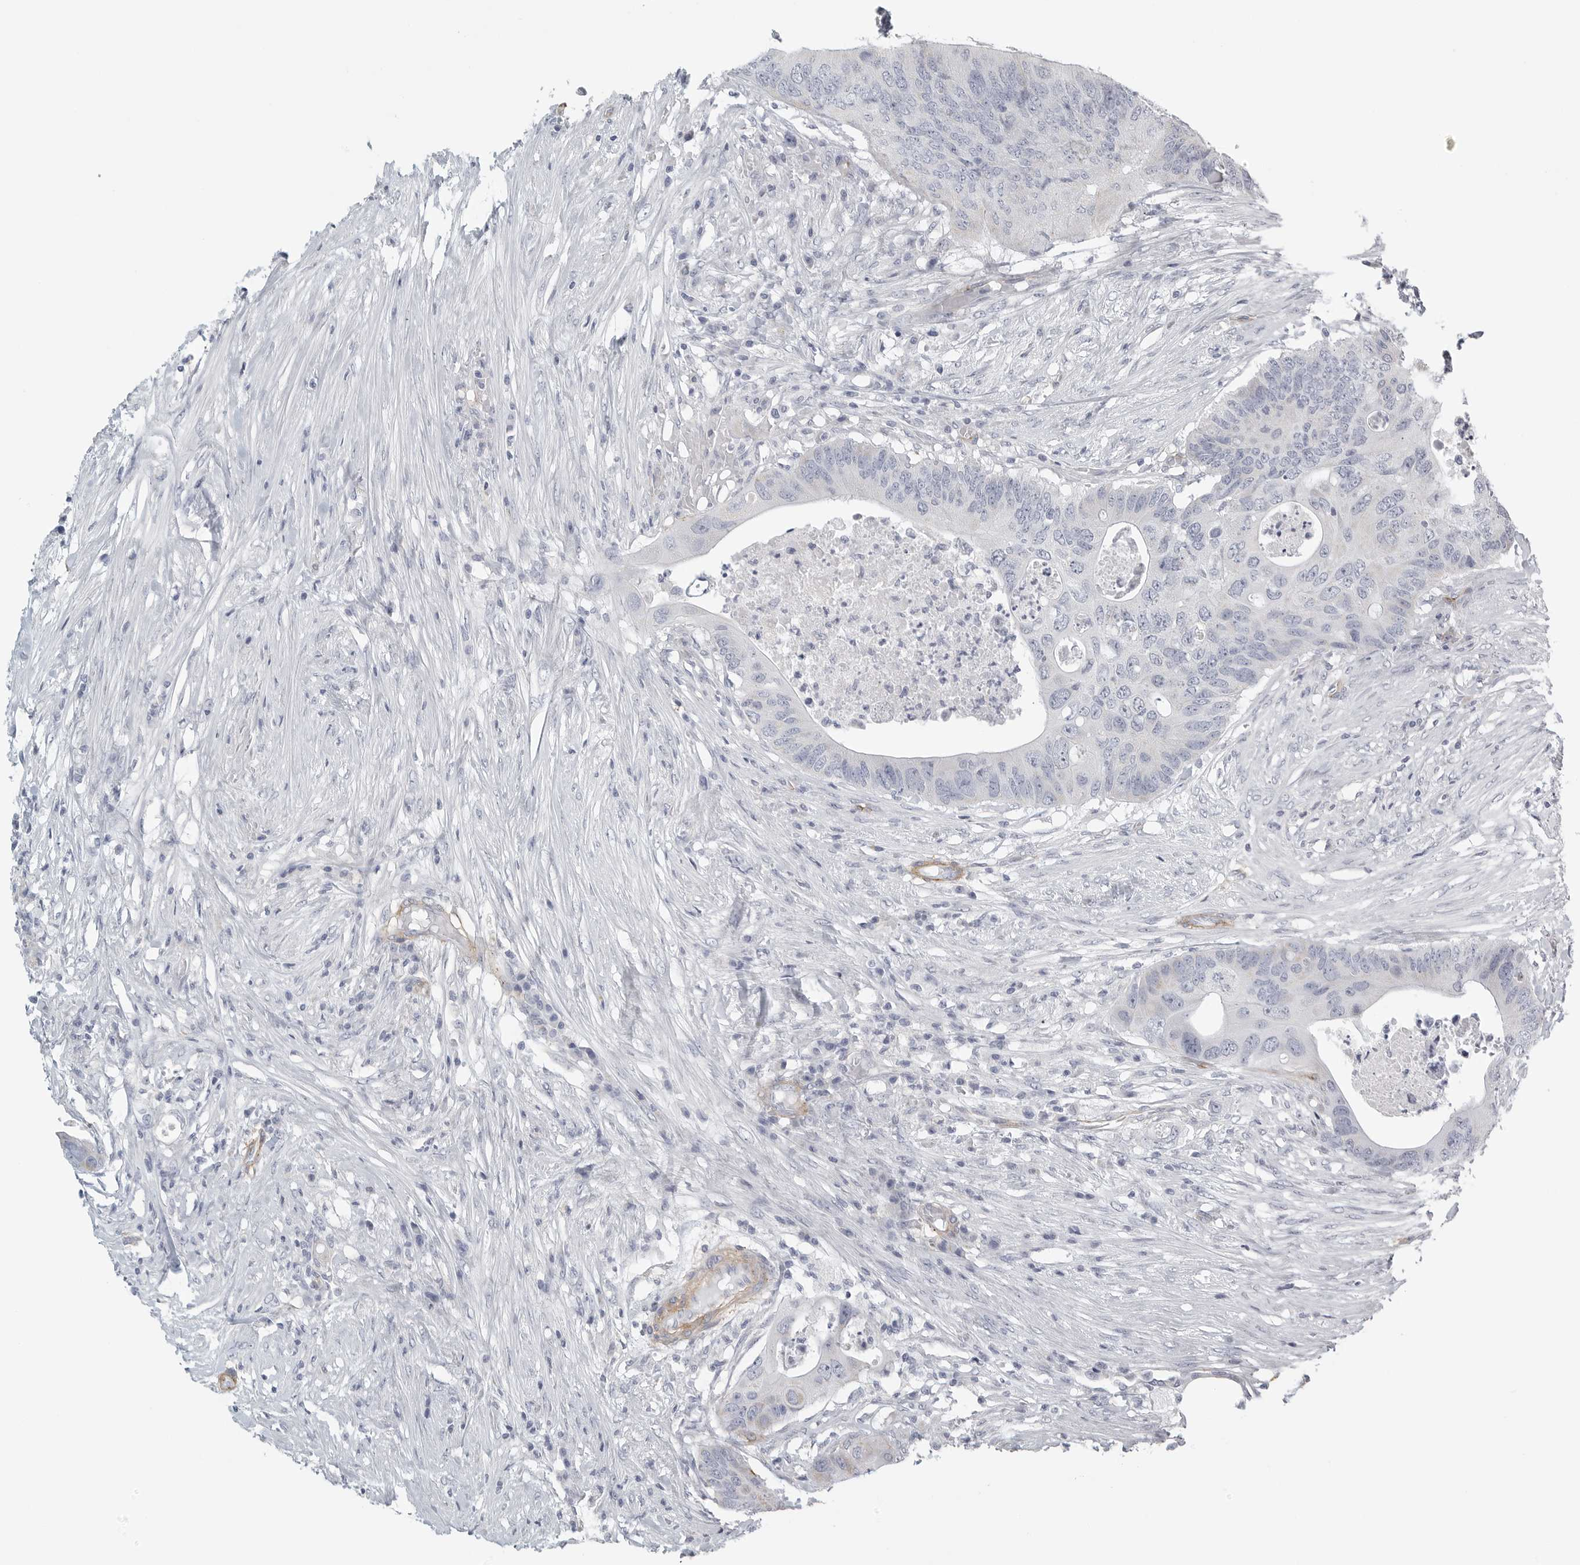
{"staining": {"intensity": "negative", "quantity": "none", "location": "none"}, "tissue": "colorectal cancer", "cell_type": "Tumor cells", "image_type": "cancer", "snomed": [{"axis": "morphology", "description": "Adenocarcinoma, NOS"}, {"axis": "topography", "description": "Colon"}], "caption": "Immunohistochemistry (IHC) micrograph of neoplastic tissue: colorectal cancer (adenocarcinoma) stained with DAB exhibits no significant protein expression in tumor cells.", "gene": "TNR", "patient": {"sex": "male", "age": 71}}